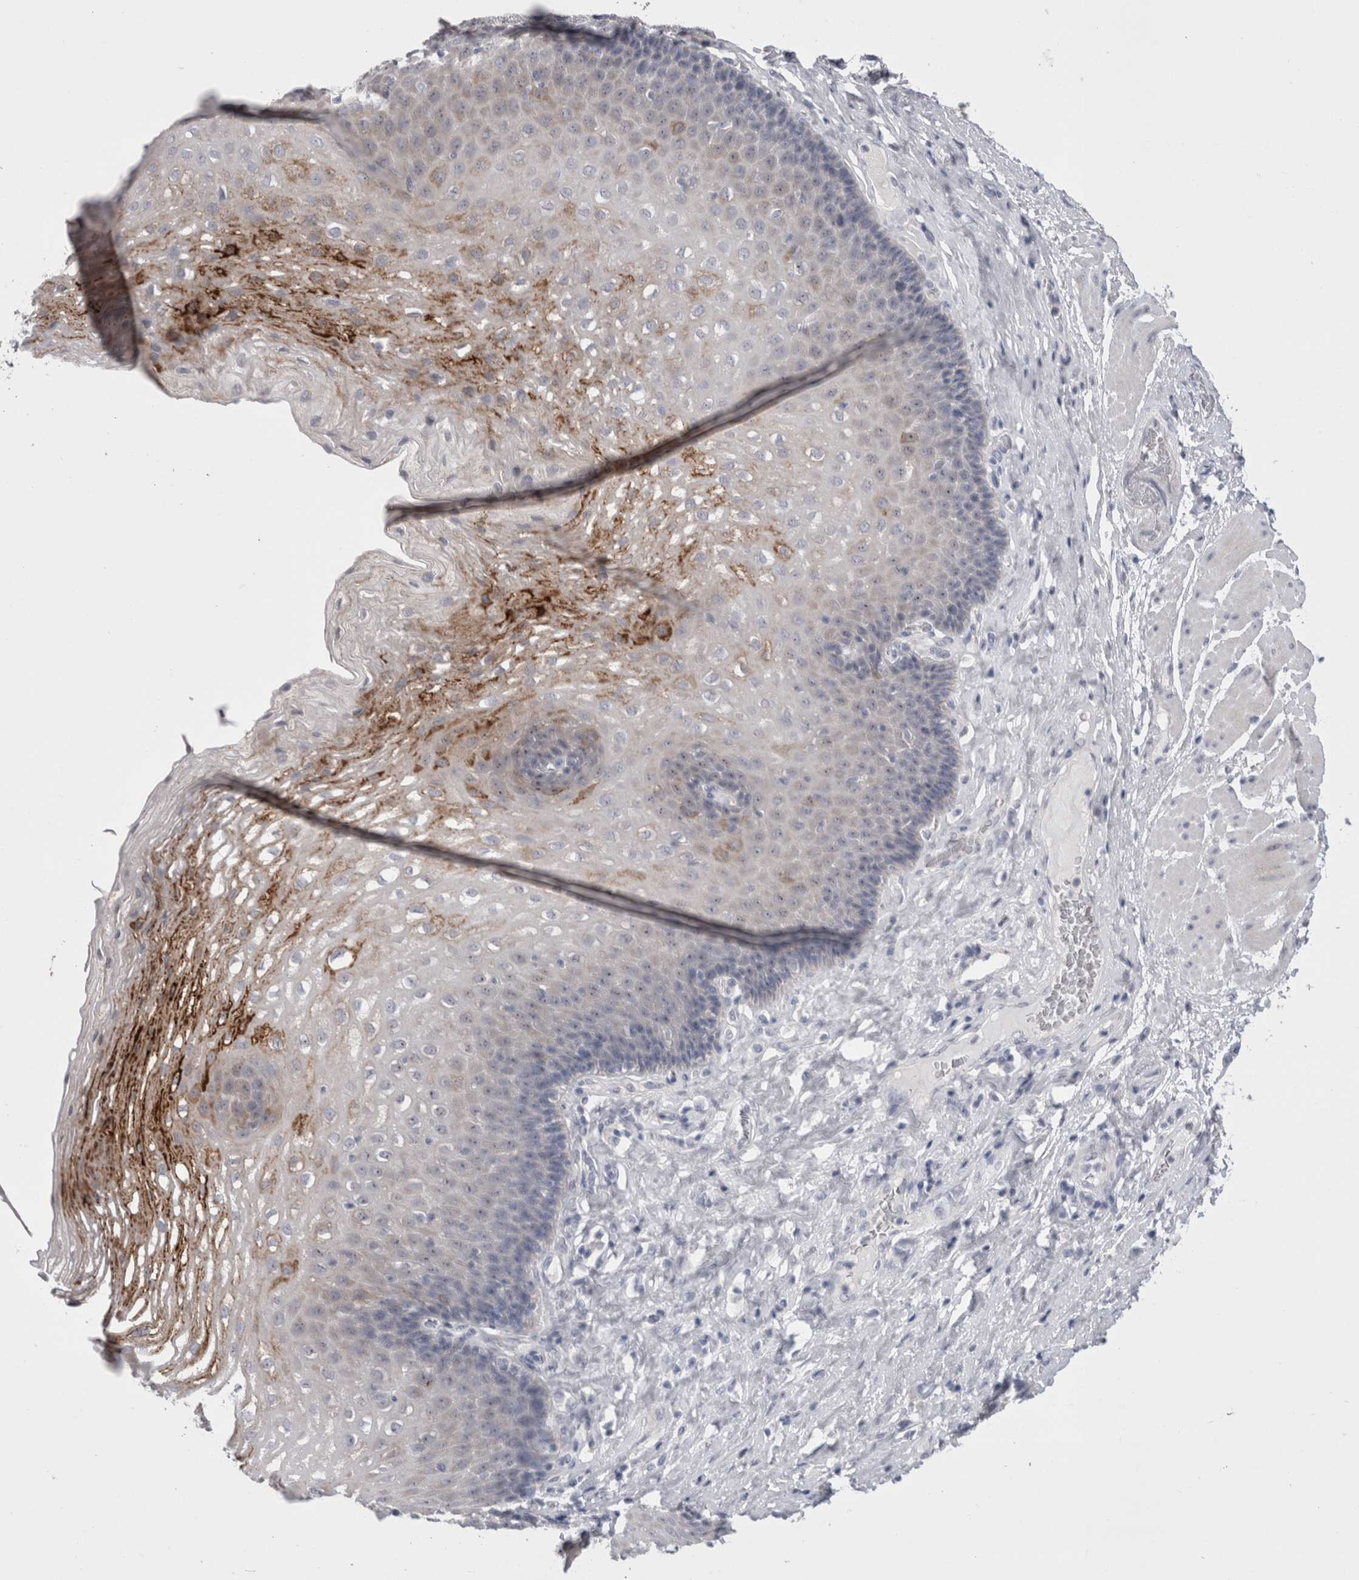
{"staining": {"intensity": "moderate", "quantity": "<25%", "location": "cytoplasmic/membranous"}, "tissue": "esophagus", "cell_type": "Squamous epithelial cells", "image_type": "normal", "snomed": [{"axis": "morphology", "description": "Normal tissue, NOS"}, {"axis": "topography", "description": "Esophagus"}], "caption": "Squamous epithelial cells show low levels of moderate cytoplasmic/membranous staining in about <25% of cells in benign human esophagus. The staining was performed using DAB to visualize the protein expression in brown, while the nuclei were stained in blue with hematoxylin (Magnification: 20x).", "gene": "PWP2", "patient": {"sex": "female", "age": 66}}